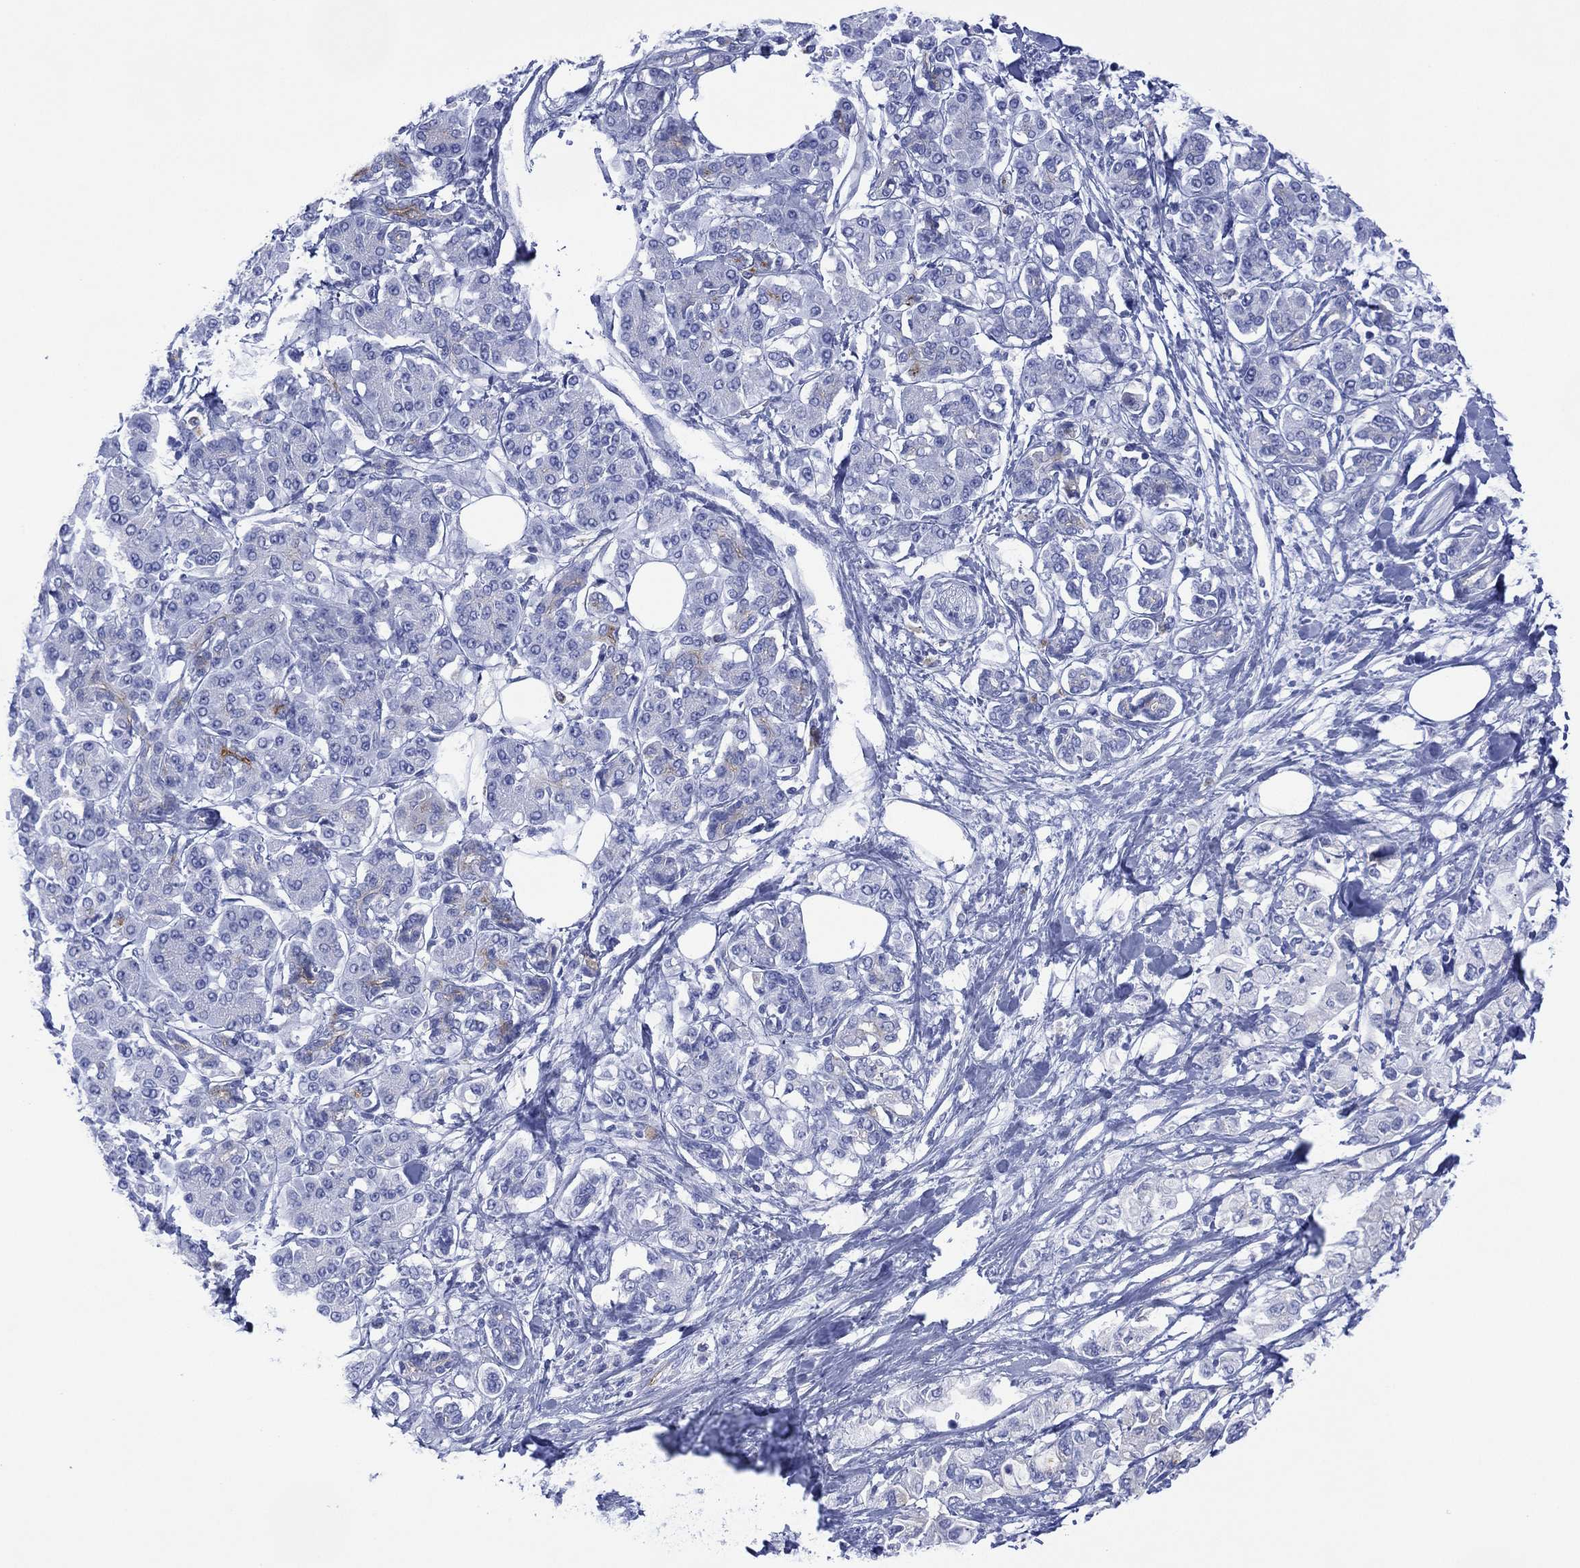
{"staining": {"intensity": "negative", "quantity": "none", "location": "none"}, "tissue": "pancreatic cancer", "cell_type": "Tumor cells", "image_type": "cancer", "snomed": [{"axis": "morphology", "description": "Adenocarcinoma, NOS"}, {"axis": "topography", "description": "Pancreas"}], "caption": "This is an IHC histopathology image of human adenocarcinoma (pancreatic). There is no staining in tumor cells.", "gene": "DPP4", "patient": {"sex": "female", "age": 56}}